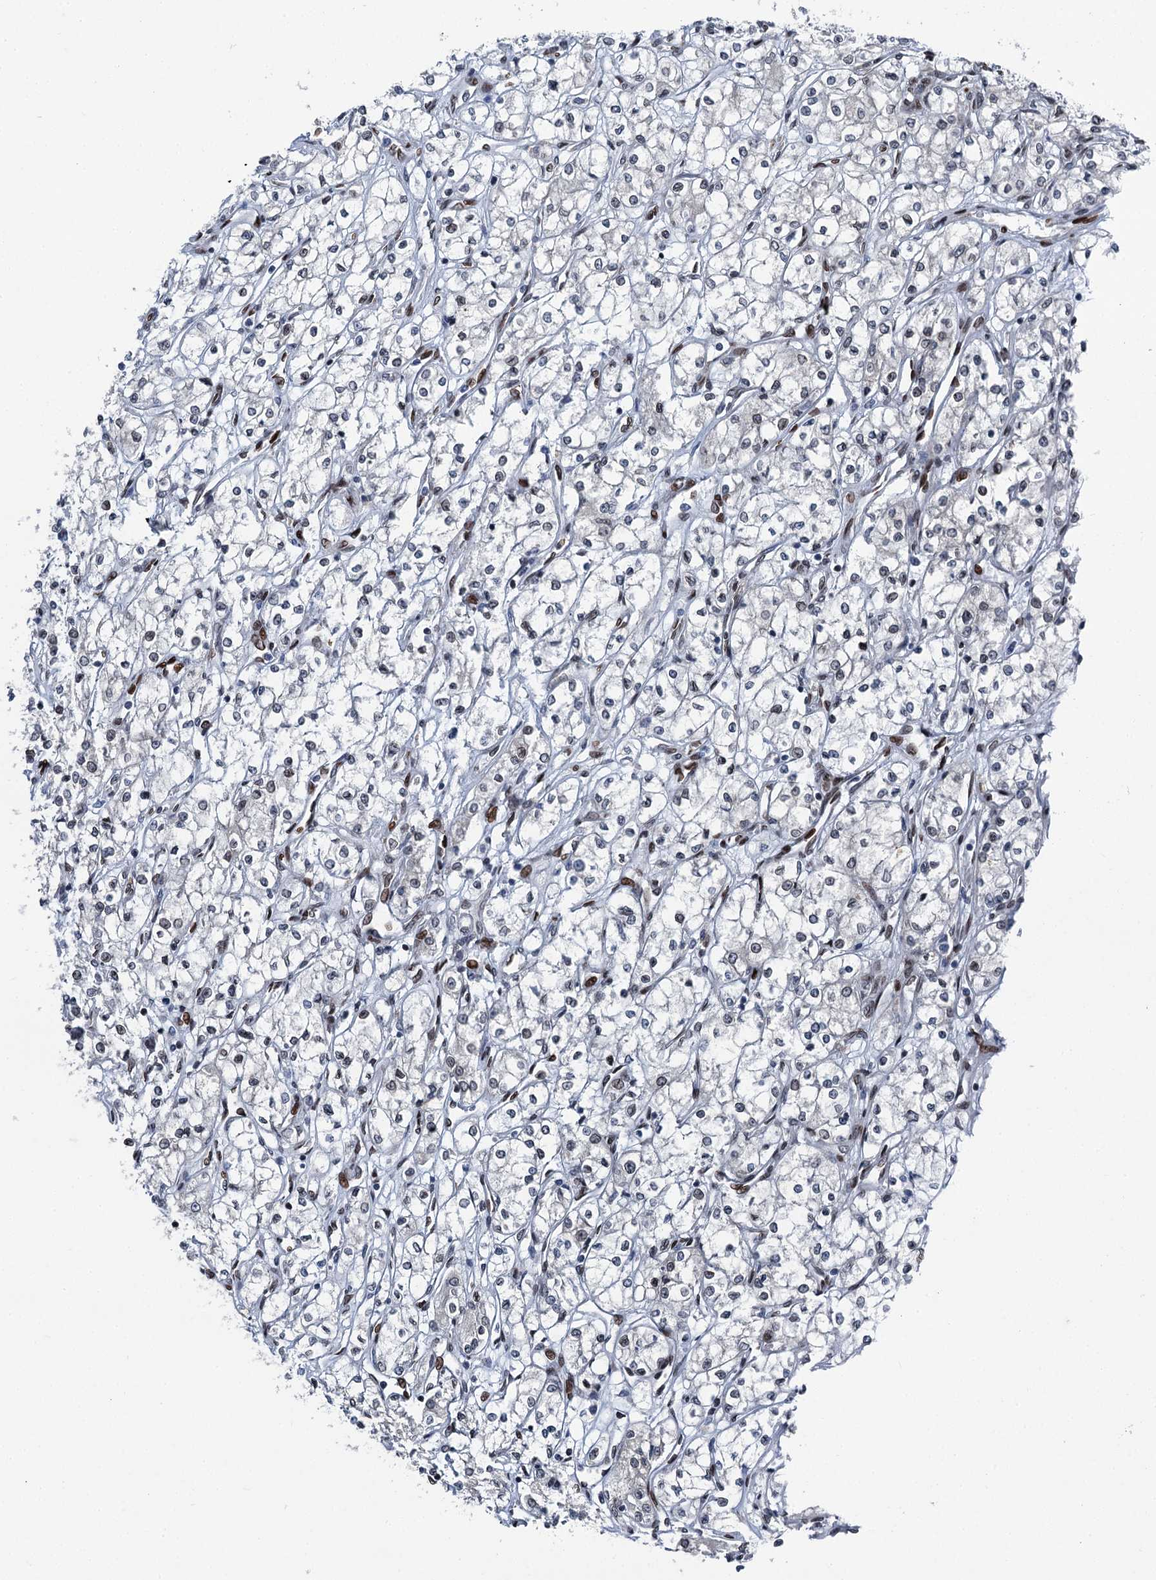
{"staining": {"intensity": "negative", "quantity": "none", "location": "none"}, "tissue": "renal cancer", "cell_type": "Tumor cells", "image_type": "cancer", "snomed": [{"axis": "morphology", "description": "Adenocarcinoma, NOS"}, {"axis": "topography", "description": "Kidney"}], "caption": "IHC of human renal cancer displays no positivity in tumor cells.", "gene": "MRPL14", "patient": {"sex": "male", "age": 59}}